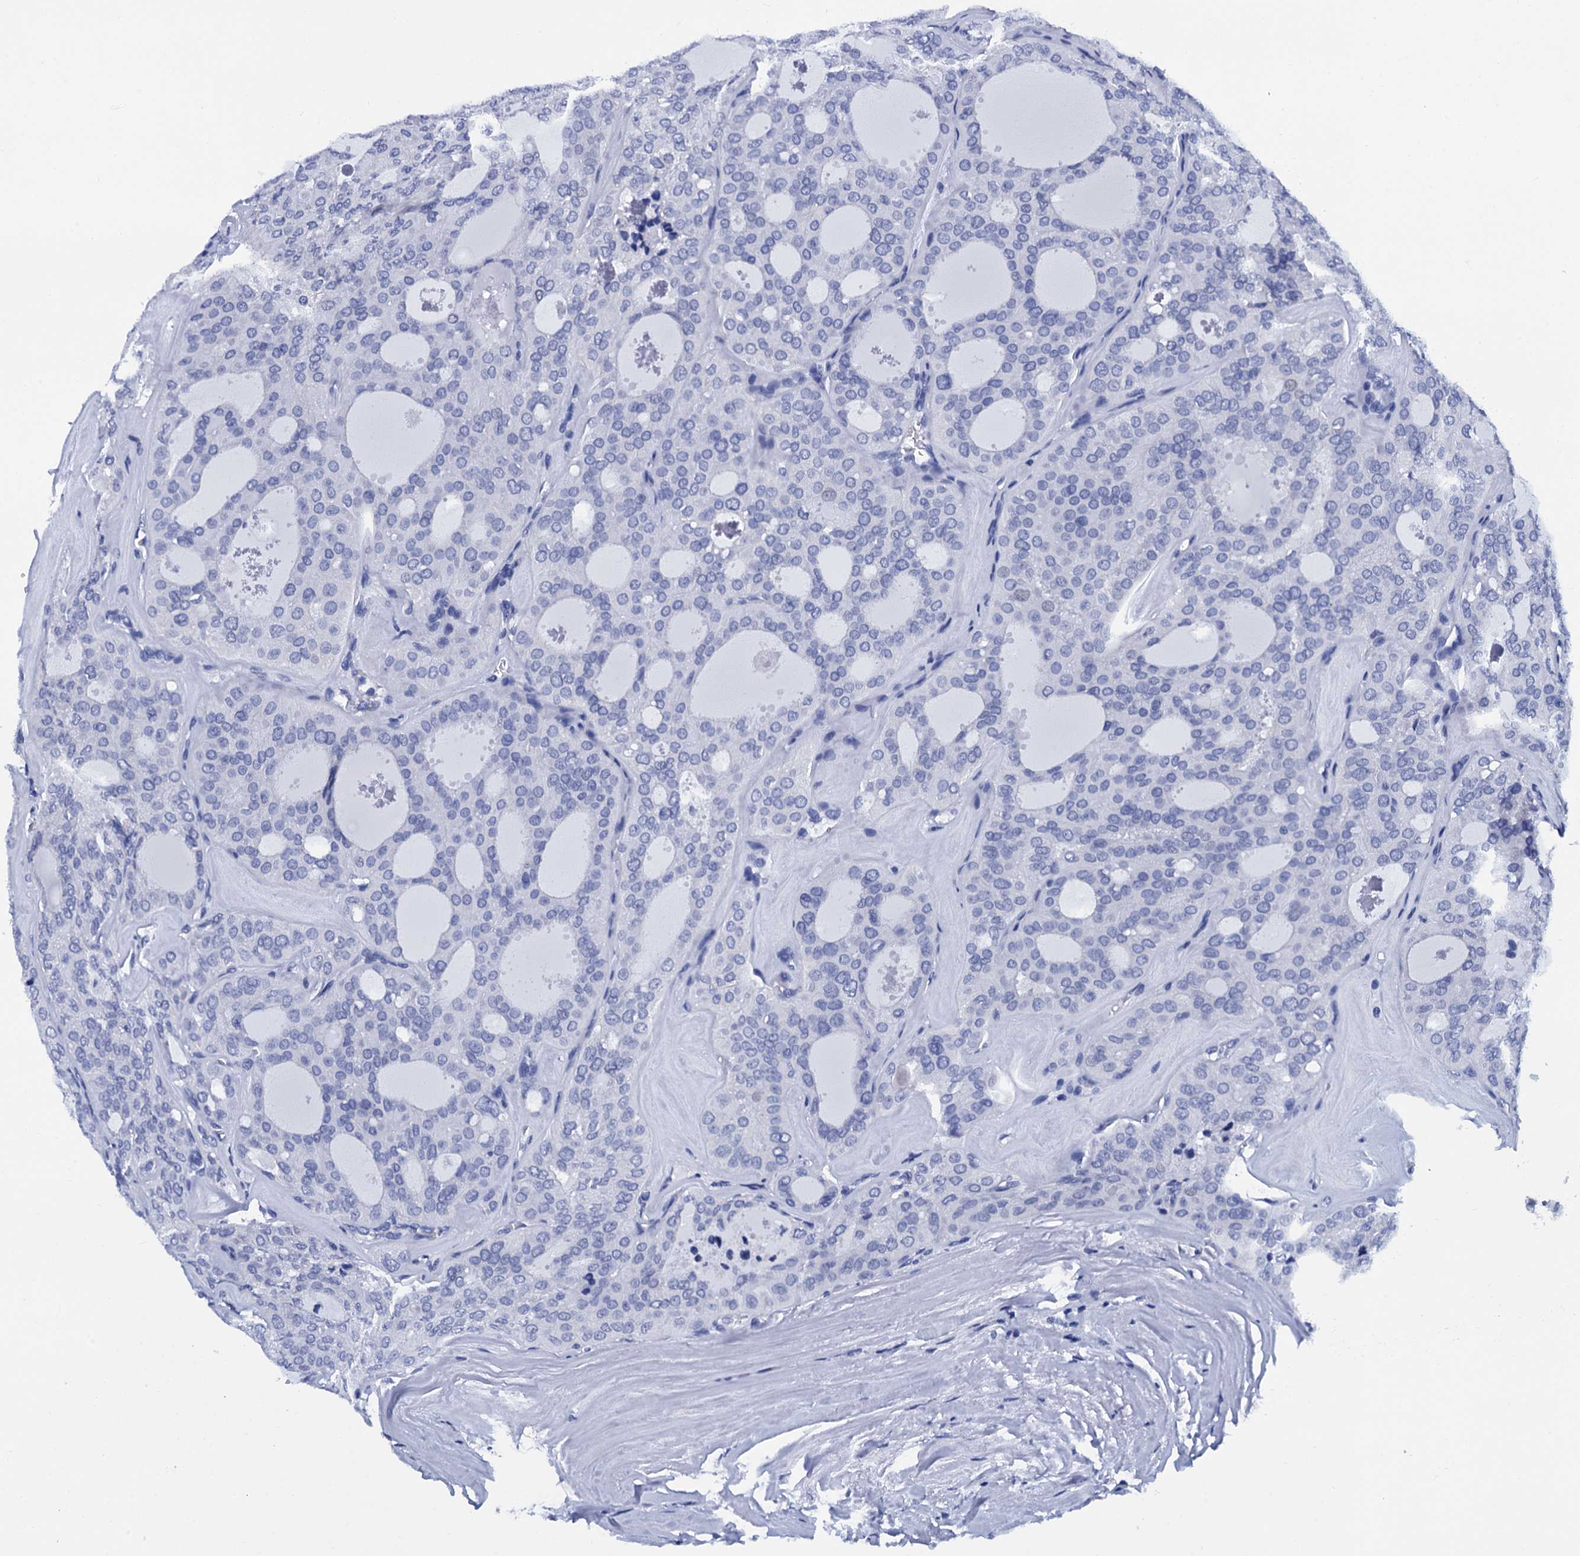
{"staining": {"intensity": "negative", "quantity": "none", "location": "none"}, "tissue": "thyroid cancer", "cell_type": "Tumor cells", "image_type": "cancer", "snomed": [{"axis": "morphology", "description": "Follicular adenoma carcinoma, NOS"}, {"axis": "topography", "description": "Thyroid gland"}], "caption": "Tumor cells are negative for protein expression in human follicular adenoma carcinoma (thyroid).", "gene": "MYBPC3", "patient": {"sex": "male", "age": 75}}